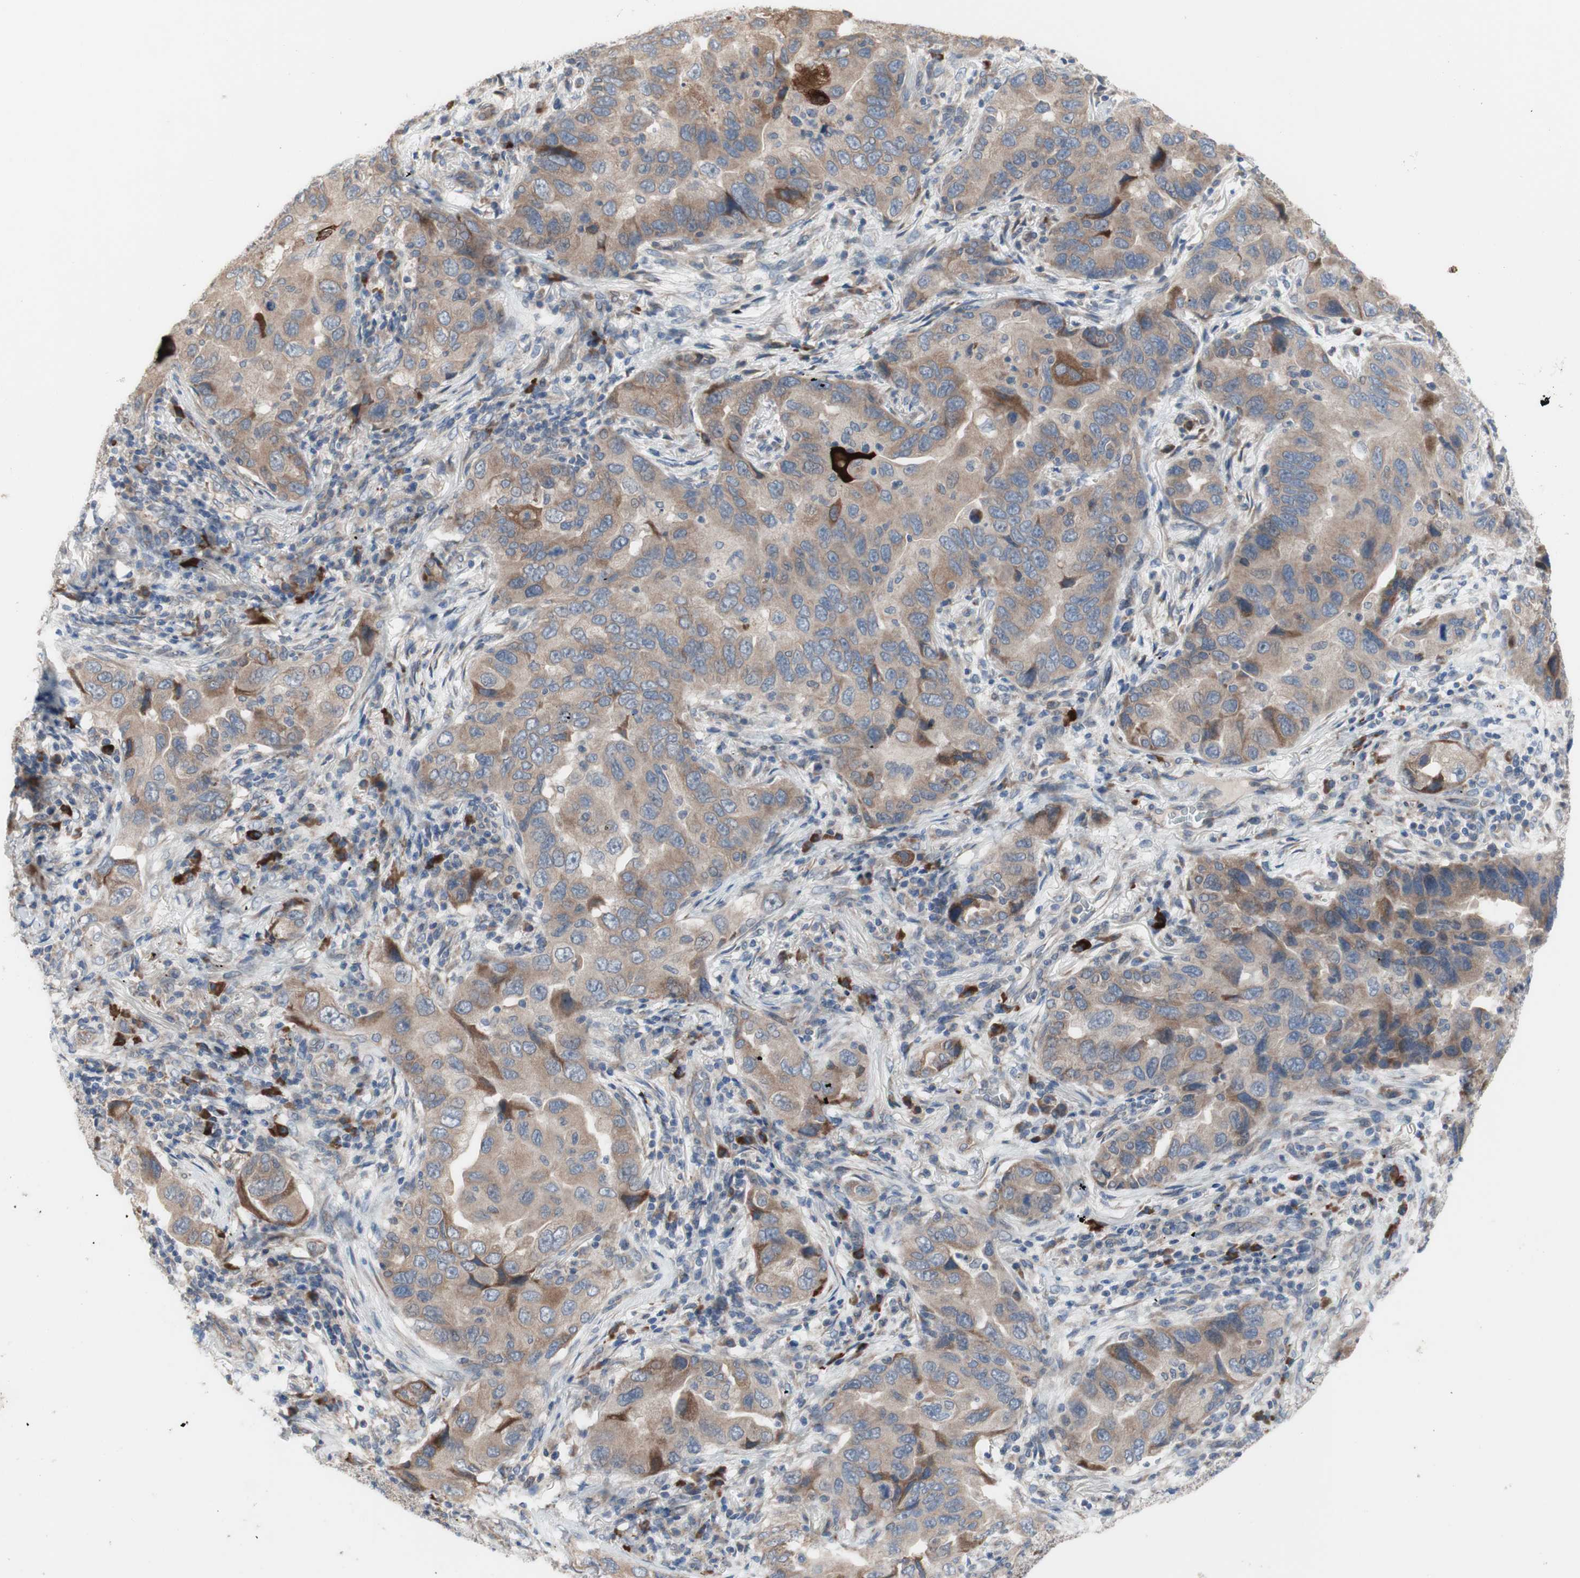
{"staining": {"intensity": "moderate", "quantity": ">75%", "location": "cytoplasmic/membranous"}, "tissue": "lung cancer", "cell_type": "Tumor cells", "image_type": "cancer", "snomed": [{"axis": "morphology", "description": "Adenocarcinoma, NOS"}, {"axis": "topography", "description": "Lung"}], "caption": "Immunohistochemistry micrograph of neoplastic tissue: lung cancer (adenocarcinoma) stained using IHC demonstrates medium levels of moderate protein expression localized specifically in the cytoplasmic/membranous of tumor cells, appearing as a cytoplasmic/membranous brown color.", "gene": "TTC14", "patient": {"sex": "female", "age": 65}}